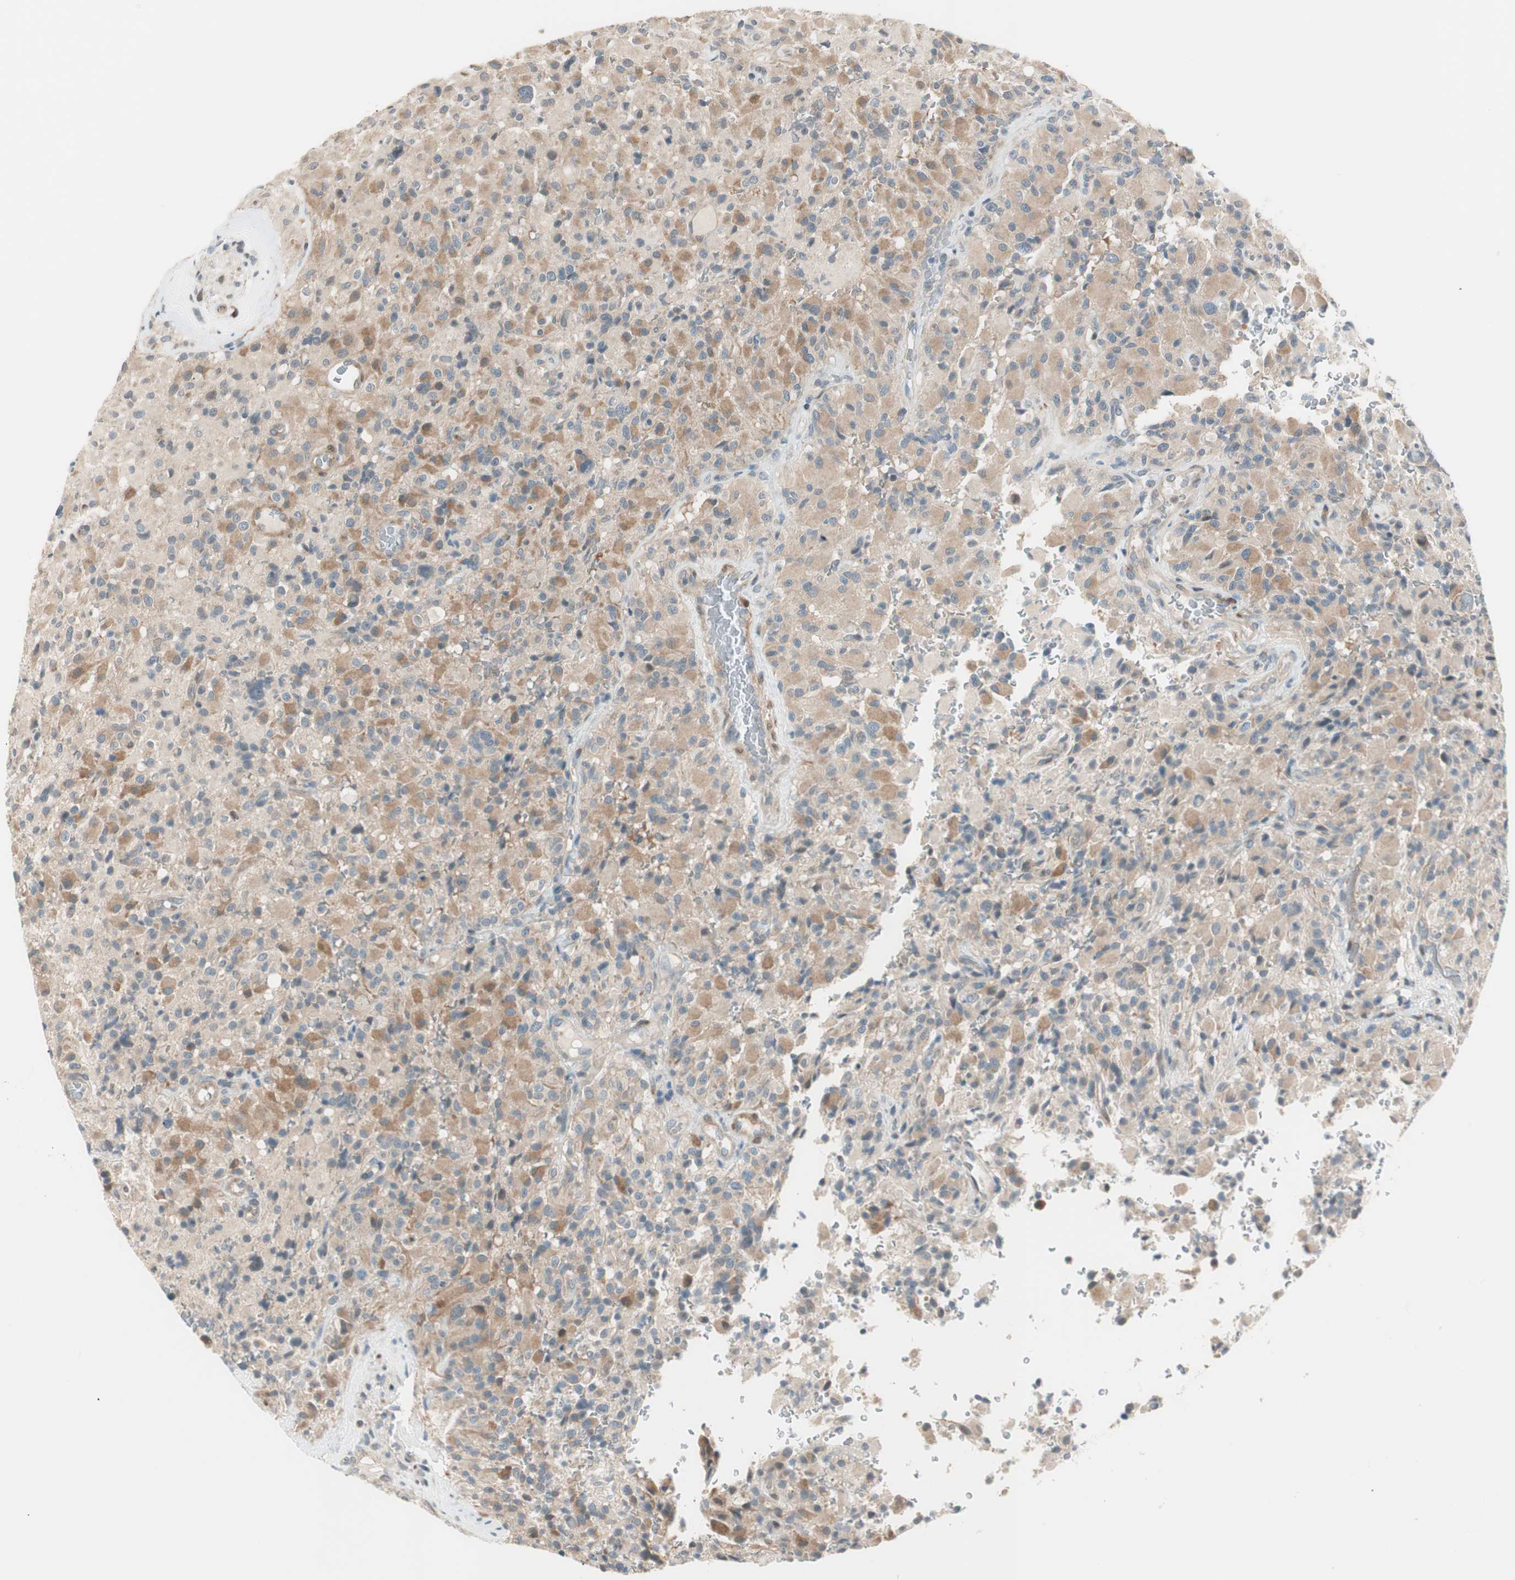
{"staining": {"intensity": "moderate", "quantity": "25%-75%", "location": "cytoplasmic/membranous,nuclear"}, "tissue": "glioma", "cell_type": "Tumor cells", "image_type": "cancer", "snomed": [{"axis": "morphology", "description": "Glioma, malignant, High grade"}, {"axis": "topography", "description": "Brain"}], "caption": "Human malignant glioma (high-grade) stained for a protein (brown) shows moderate cytoplasmic/membranous and nuclear positive expression in about 25%-75% of tumor cells.", "gene": "CGRRF1", "patient": {"sex": "male", "age": 71}}